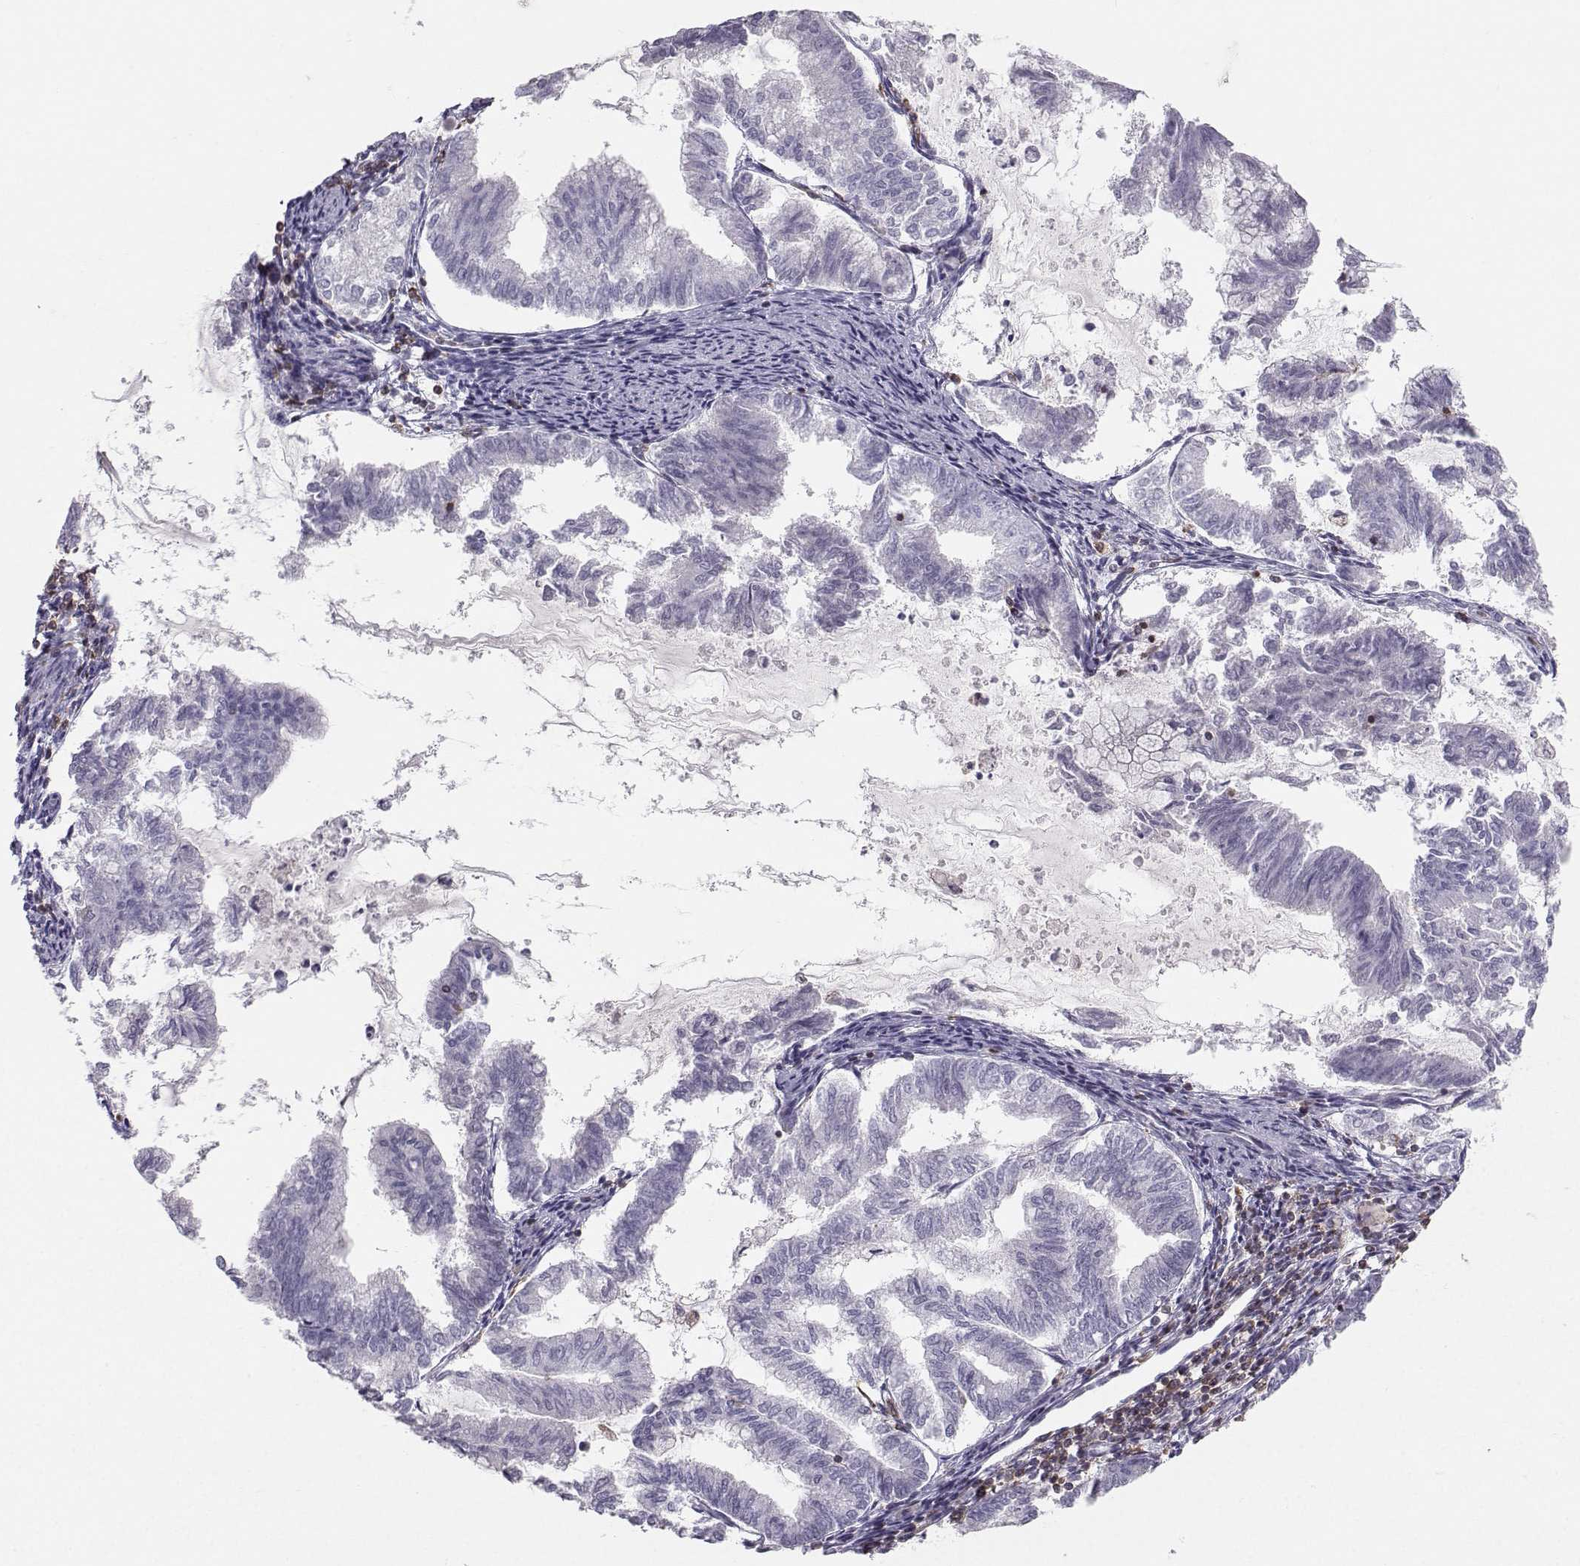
{"staining": {"intensity": "negative", "quantity": "none", "location": "none"}, "tissue": "endometrial cancer", "cell_type": "Tumor cells", "image_type": "cancer", "snomed": [{"axis": "morphology", "description": "Adenocarcinoma, NOS"}, {"axis": "topography", "description": "Endometrium"}], "caption": "Immunohistochemistry of human endometrial cancer (adenocarcinoma) reveals no expression in tumor cells.", "gene": "ZBTB32", "patient": {"sex": "female", "age": 79}}